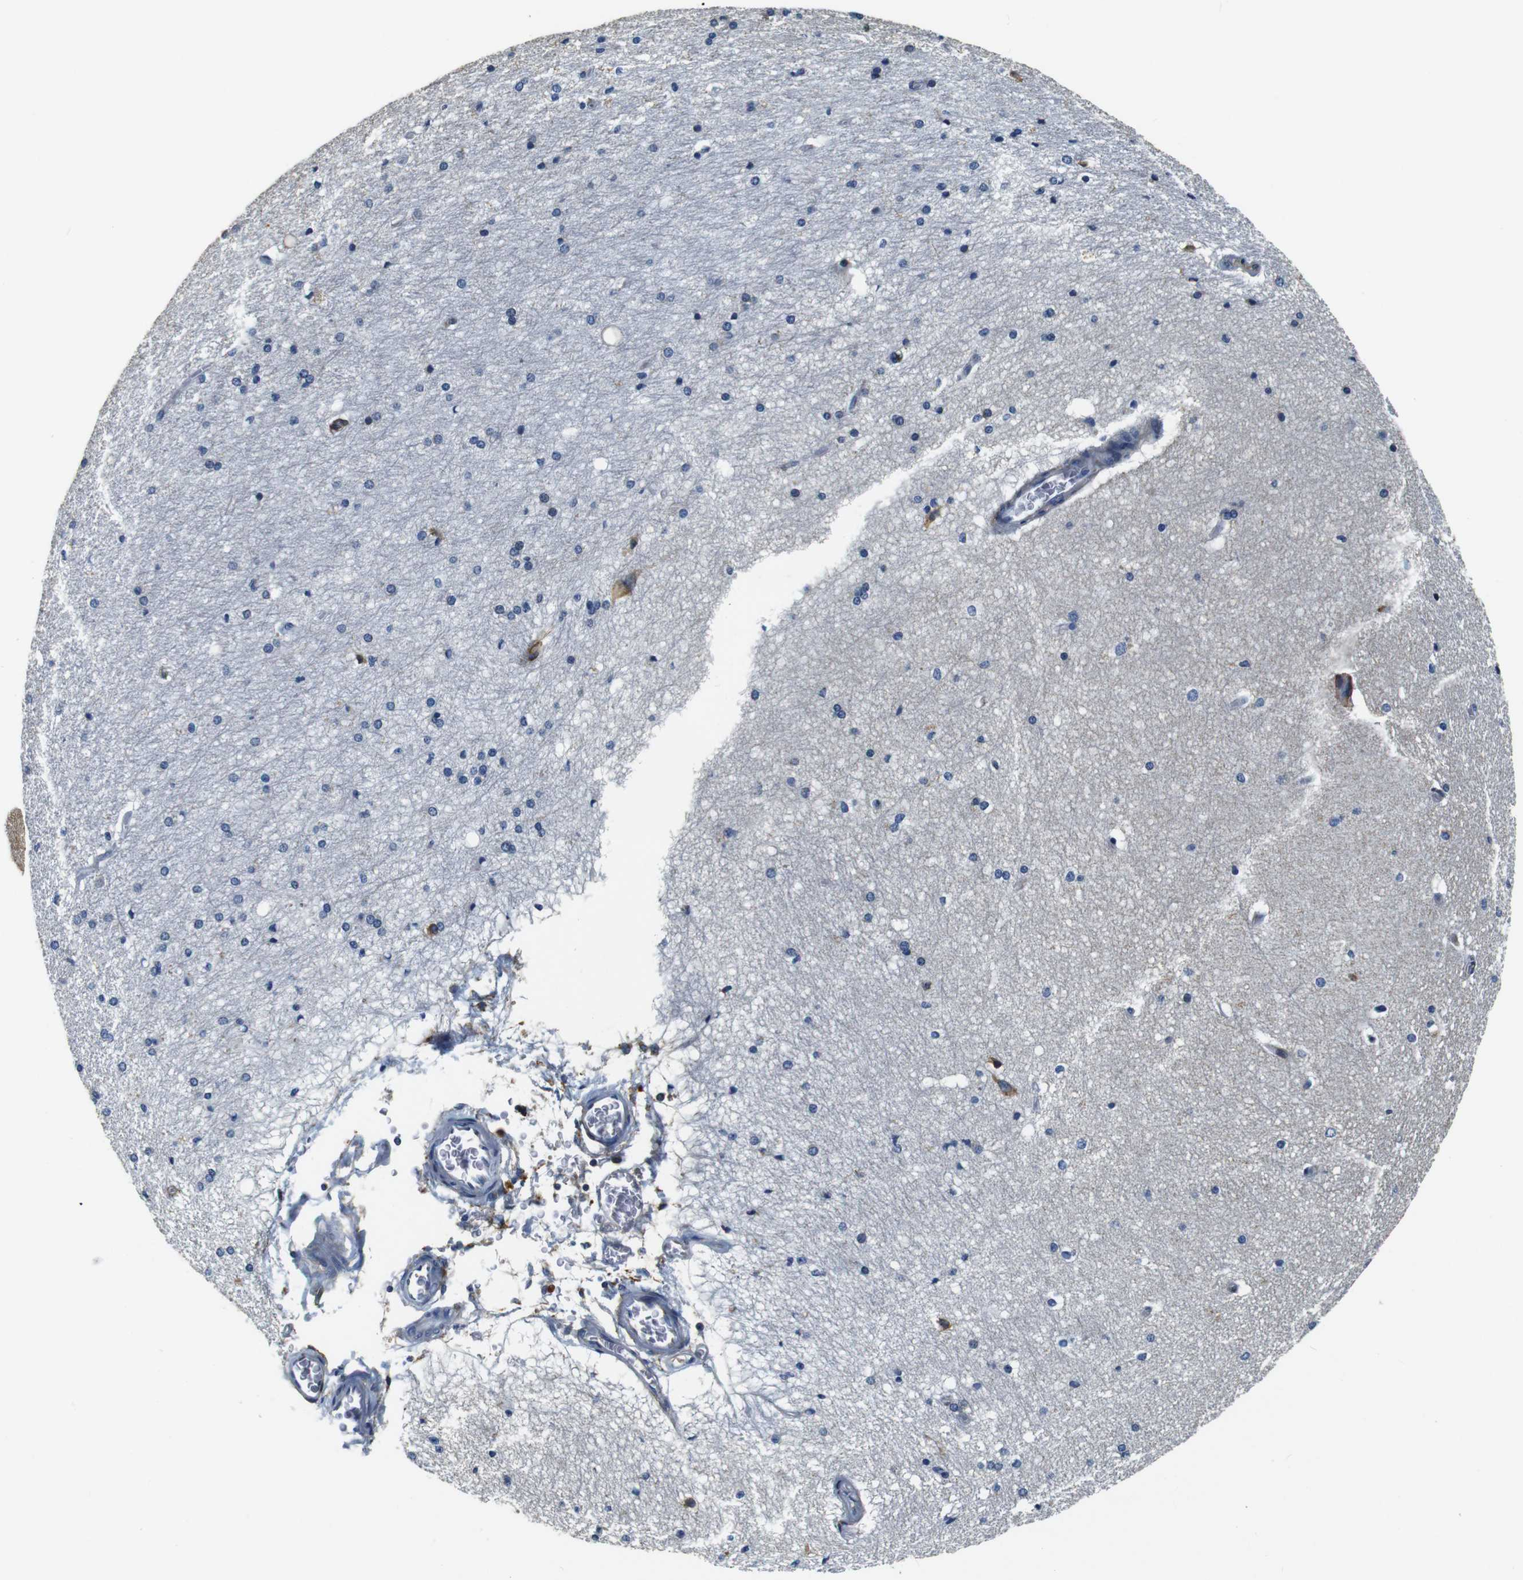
{"staining": {"intensity": "moderate", "quantity": "<25%", "location": "cytoplasmic/membranous"}, "tissue": "hippocampus", "cell_type": "Glial cells", "image_type": "normal", "snomed": [{"axis": "morphology", "description": "Normal tissue, NOS"}, {"axis": "topography", "description": "Hippocampus"}], "caption": "Protein staining of unremarkable hippocampus shows moderate cytoplasmic/membranous expression in approximately <25% of glial cells. (DAB (3,3'-diaminobenzidine) = brown stain, brightfield microscopy at high magnification).", "gene": "COL1A1", "patient": {"sex": "female", "age": 19}}